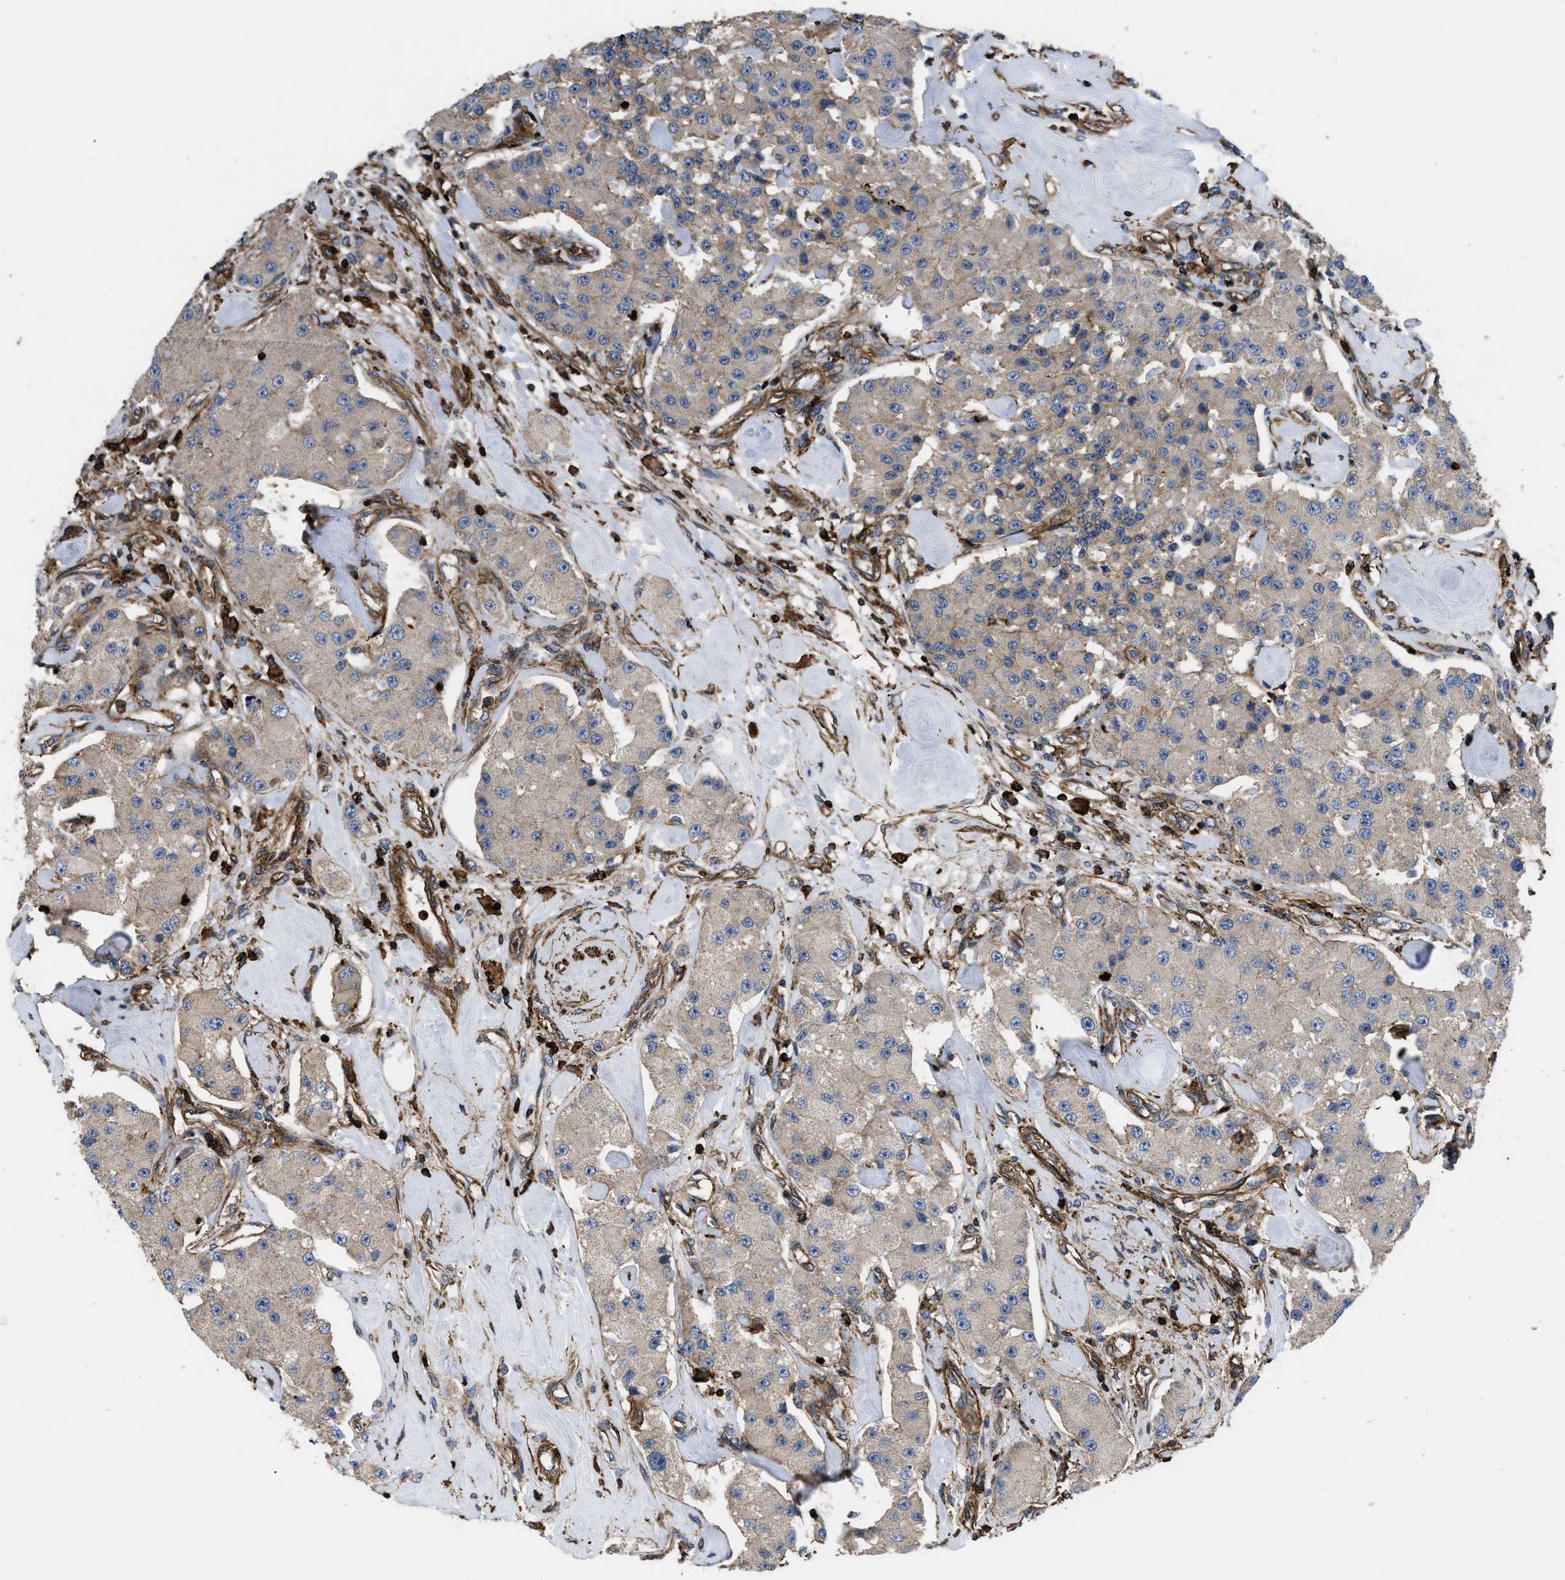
{"staining": {"intensity": "weak", "quantity": ">75%", "location": "cytoplasmic/membranous"}, "tissue": "carcinoid", "cell_type": "Tumor cells", "image_type": "cancer", "snomed": [{"axis": "morphology", "description": "Carcinoid, malignant, NOS"}, {"axis": "topography", "description": "Pancreas"}], "caption": "A photomicrograph of human carcinoid stained for a protein shows weak cytoplasmic/membranous brown staining in tumor cells.", "gene": "SCUBE2", "patient": {"sex": "male", "age": 41}}